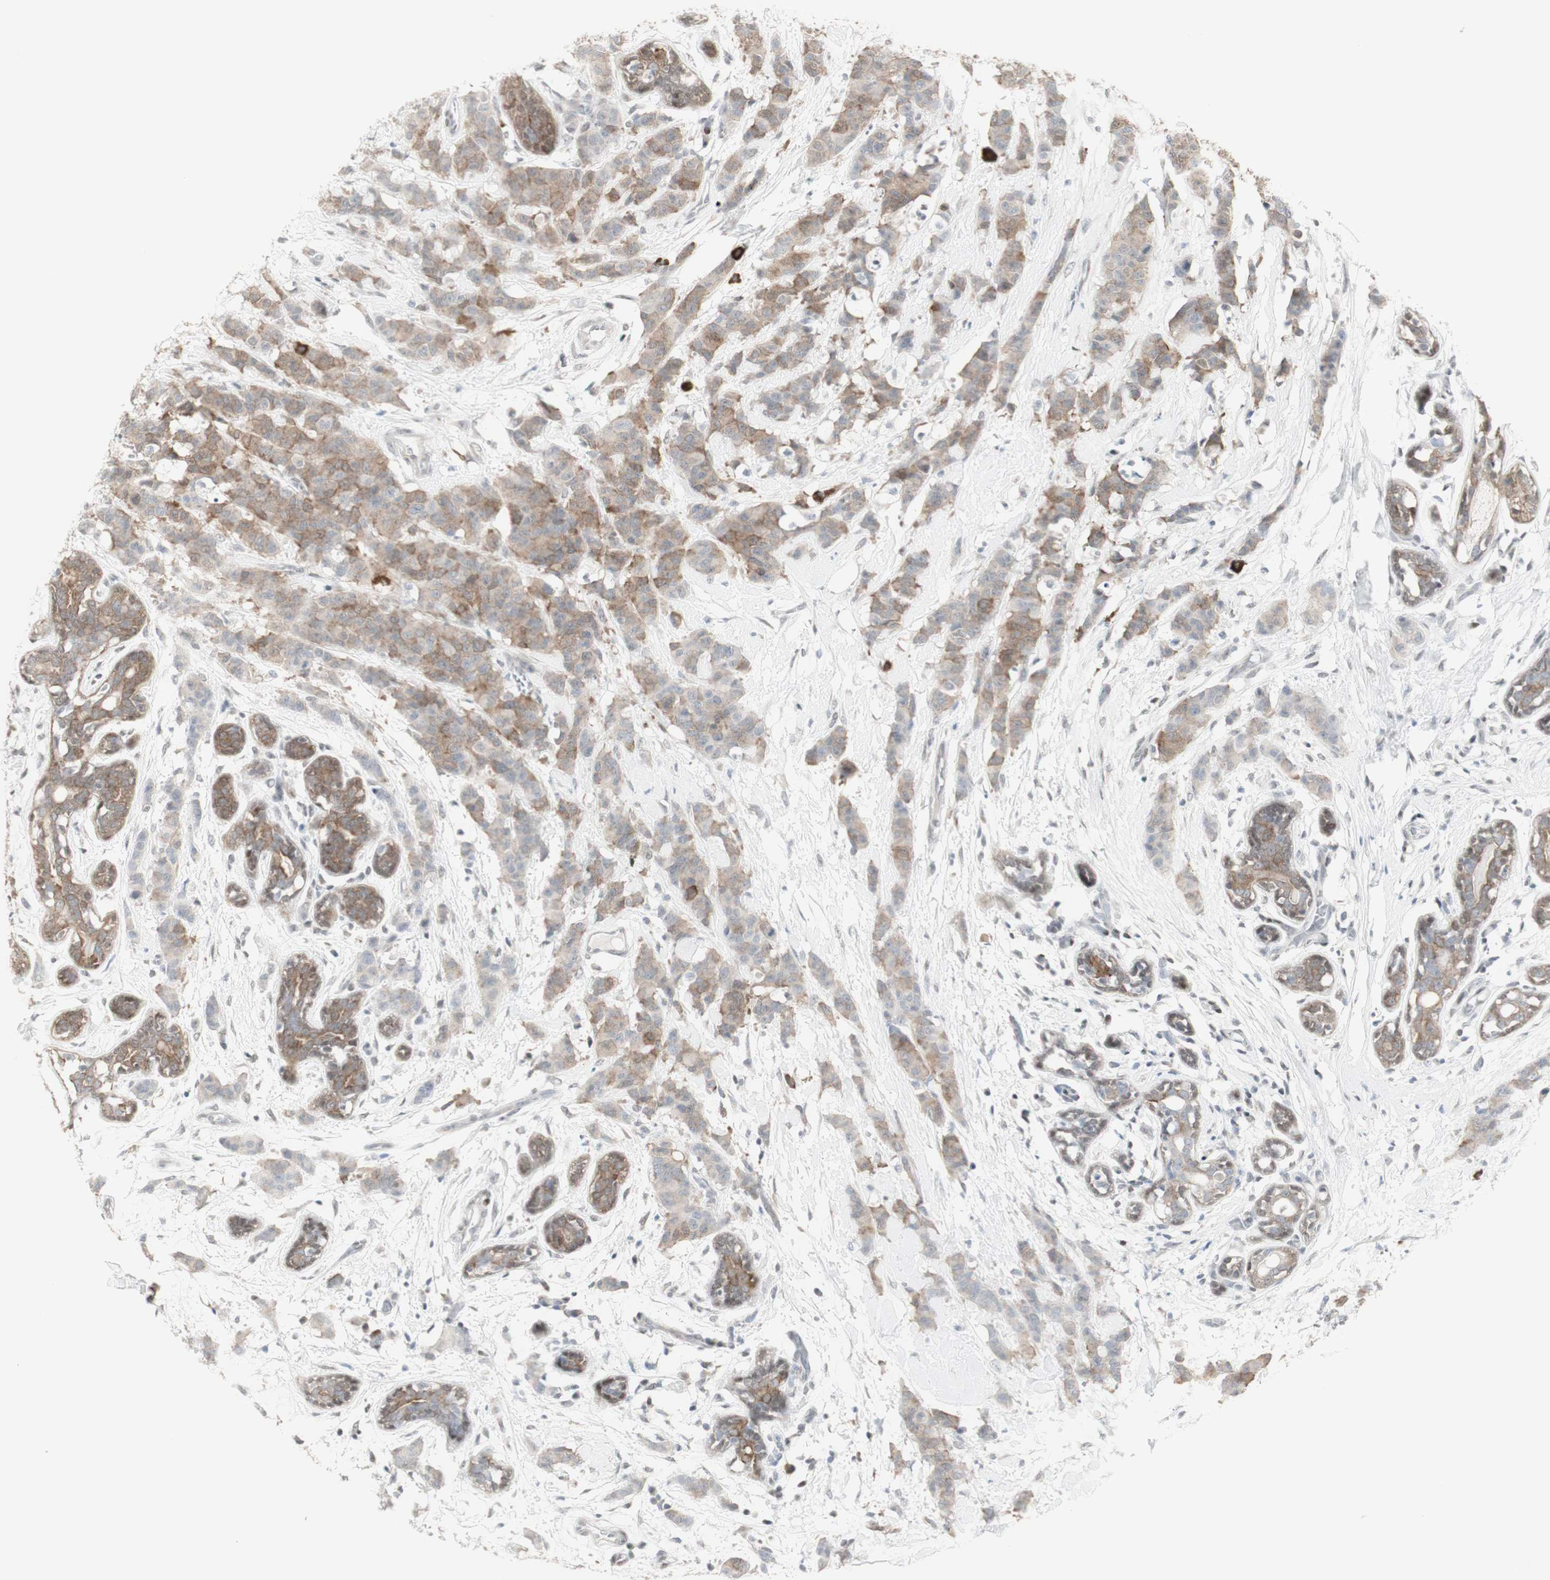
{"staining": {"intensity": "weak", "quantity": ">75%", "location": "cytoplasmic/membranous"}, "tissue": "breast cancer", "cell_type": "Tumor cells", "image_type": "cancer", "snomed": [{"axis": "morphology", "description": "Normal tissue, NOS"}, {"axis": "morphology", "description": "Duct carcinoma"}, {"axis": "topography", "description": "Breast"}], "caption": "Tumor cells show low levels of weak cytoplasmic/membranous staining in approximately >75% of cells in breast cancer. The staining was performed using DAB (3,3'-diaminobenzidine) to visualize the protein expression in brown, while the nuclei were stained in blue with hematoxylin (Magnification: 20x).", "gene": "C1orf116", "patient": {"sex": "female", "age": 40}}